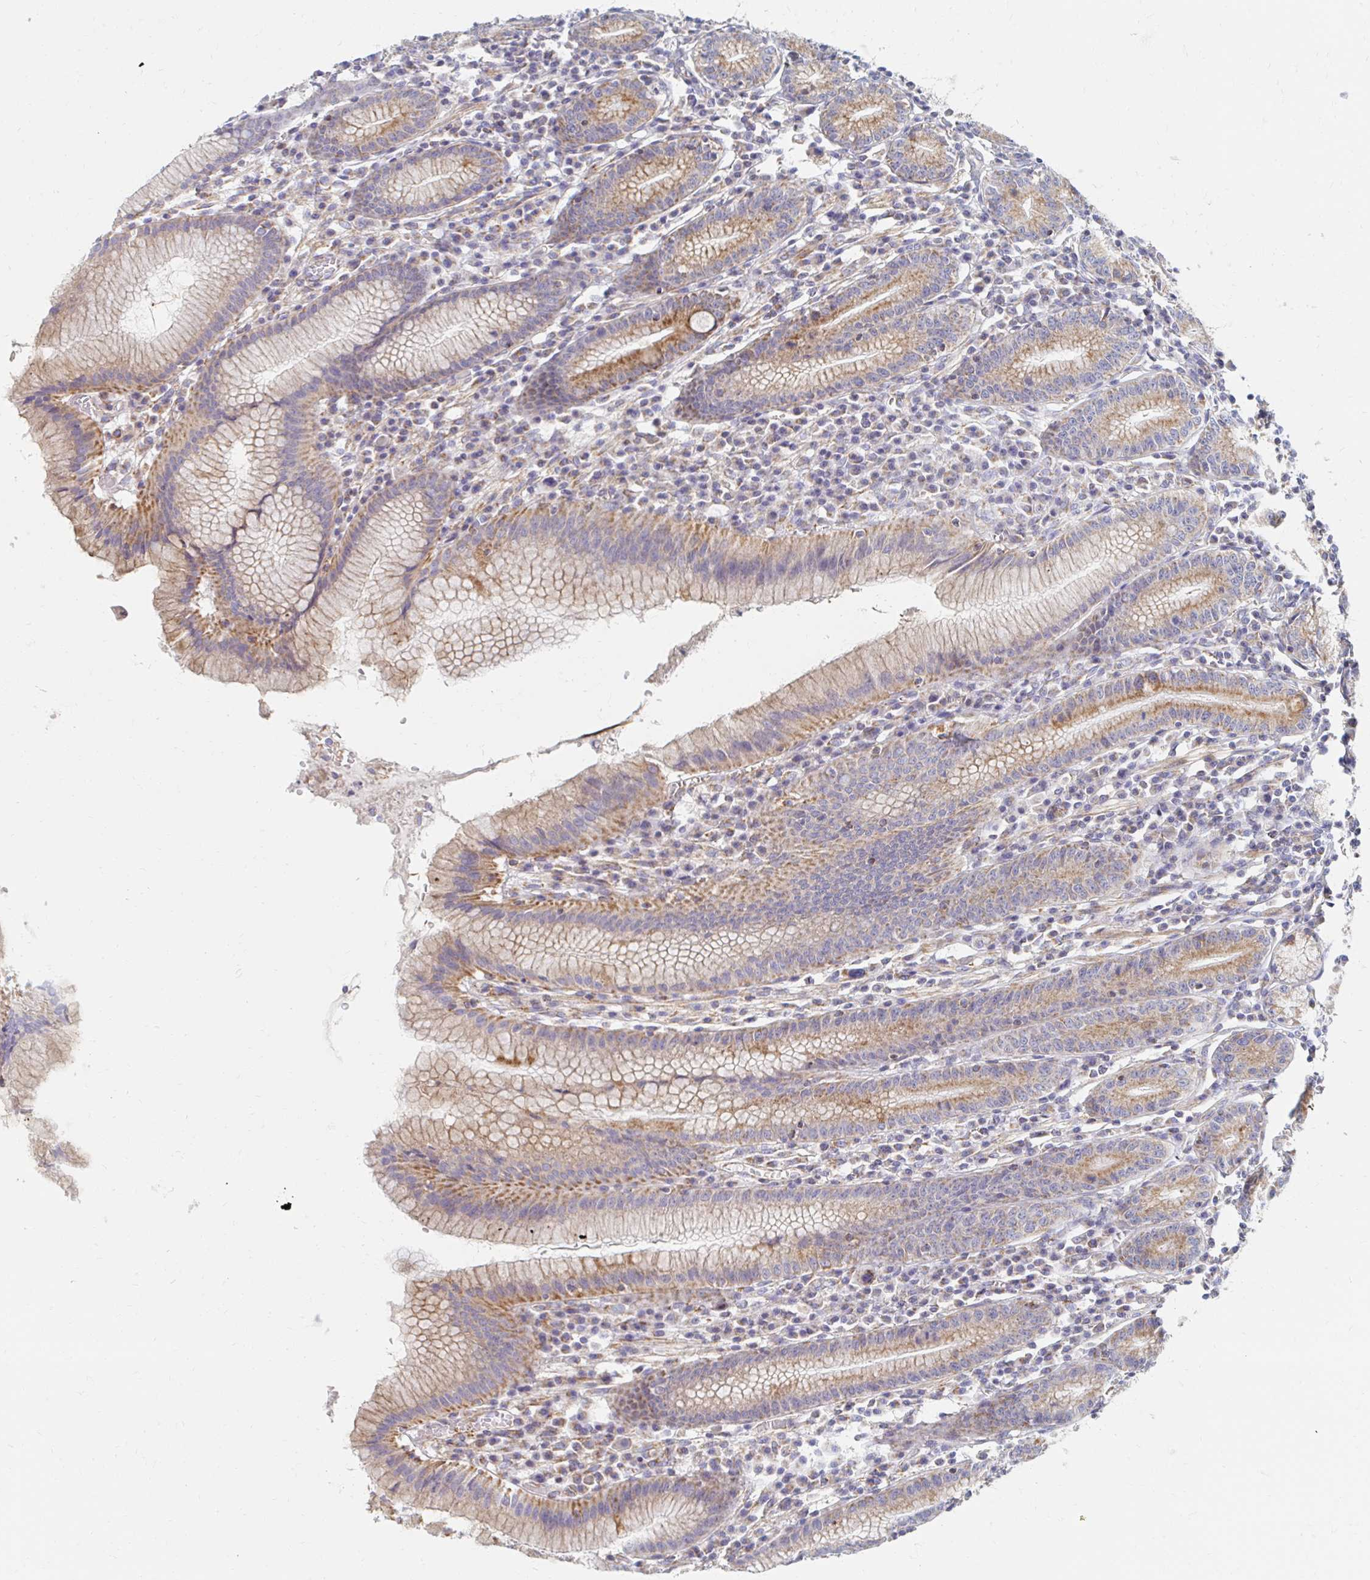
{"staining": {"intensity": "strong", "quantity": "25%-75%", "location": "cytoplasmic/membranous"}, "tissue": "stomach", "cell_type": "Glandular cells", "image_type": "normal", "snomed": [{"axis": "morphology", "description": "Normal tissue, NOS"}, {"axis": "topography", "description": "Stomach"}], "caption": "Immunohistochemistry micrograph of unremarkable stomach stained for a protein (brown), which reveals high levels of strong cytoplasmic/membranous expression in about 25%-75% of glandular cells.", "gene": "MAVS", "patient": {"sex": "male", "age": 55}}